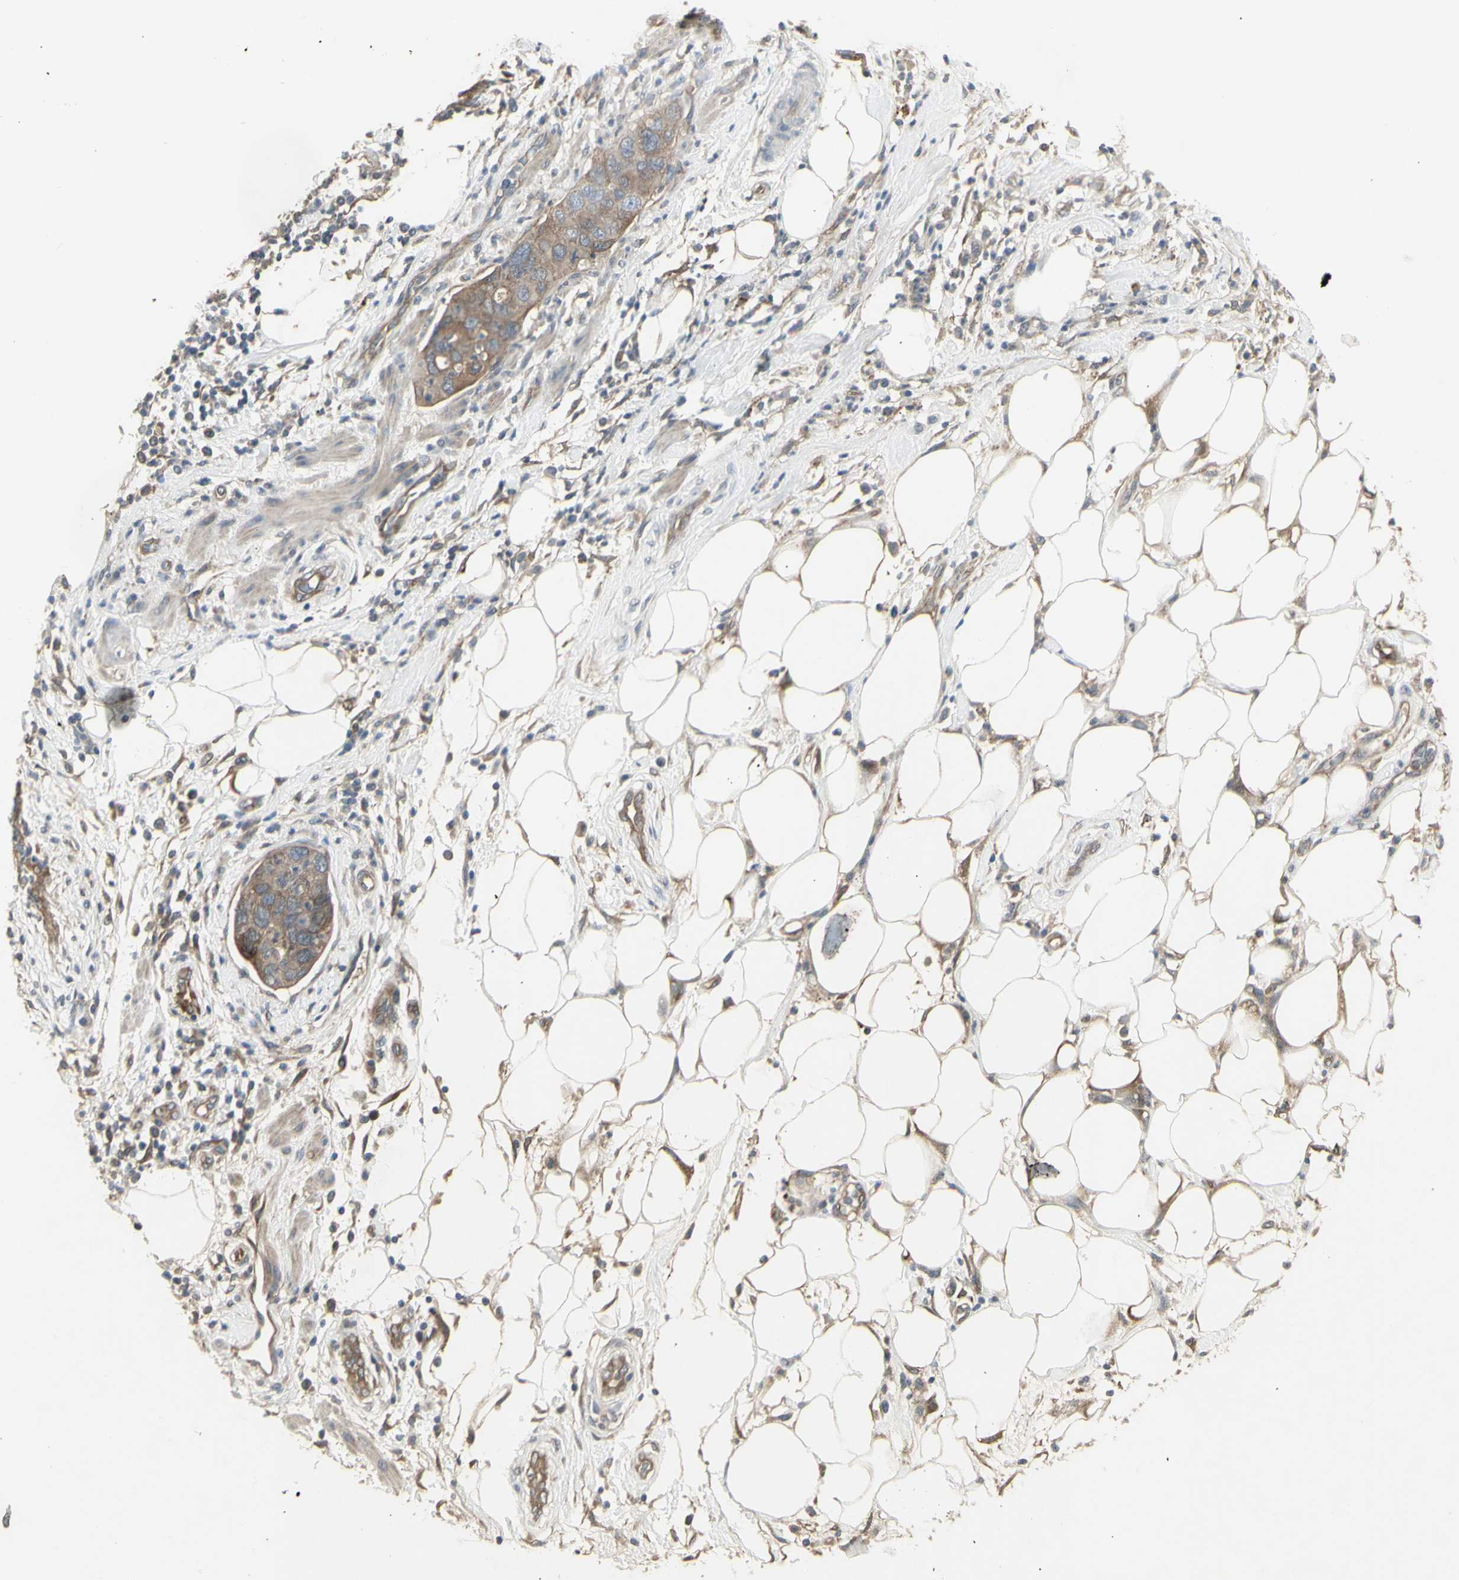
{"staining": {"intensity": "moderate", "quantity": ">75%", "location": "cytoplasmic/membranous"}, "tissue": "pancreatic cancer", "cell_type": "Tumor cells", "image_type": "cancer", "snomed": [{"axis": "morphology", "description": "Adenocarcinoma, NOS"}, {"axis": "topography", "description": "Pancreas"}], "caption": "Immunohistochemical staining of pancreatic cancer demonstrates medium levels of moderate cytoplasmic/membranous protein staining in about >75% of tumor cells.", "gene": "CHURC1-FNTB", "patient": {"sex": "female", "age": 71}}